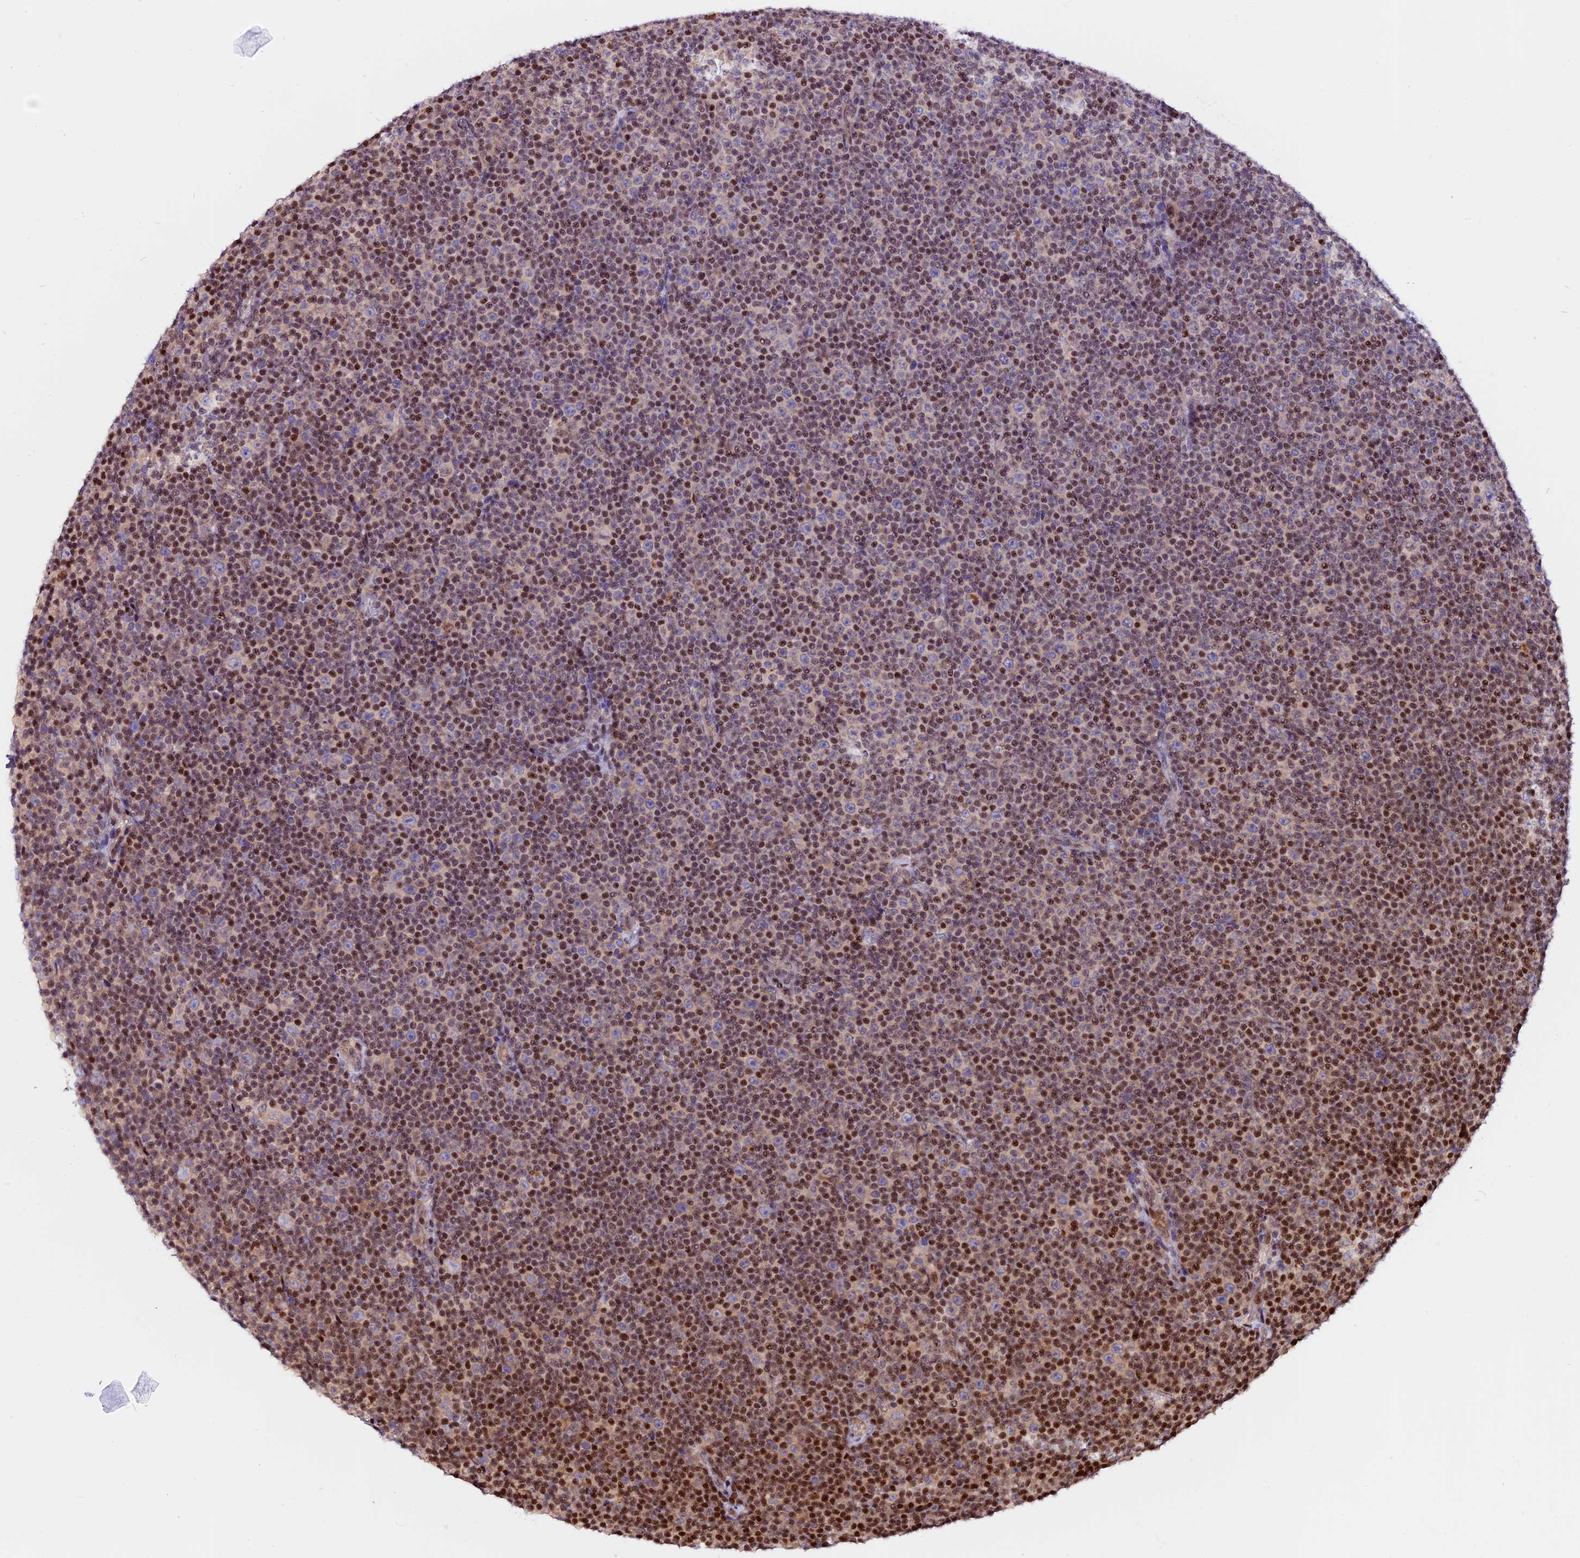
{"staining": {"intensity": "moderate", "quantity": ">75%", "location": "nuclear"}, "tissue": "lymphoma", "cell_type": "Tumor cells", "image_type": "cancer", "snomed": [{"axis": "morphology", "description": "Malignant lymphoma, non-Hodgkin's type, Low grade"}, {"axis": "topography", "description": "Lymph node"}], "caption": "Lymphoma tissue reveals moderate nuclear staining in approximately >75% of tumor cells", "gene": "RINL", "patient": {"sex": "female", "age": 67}}